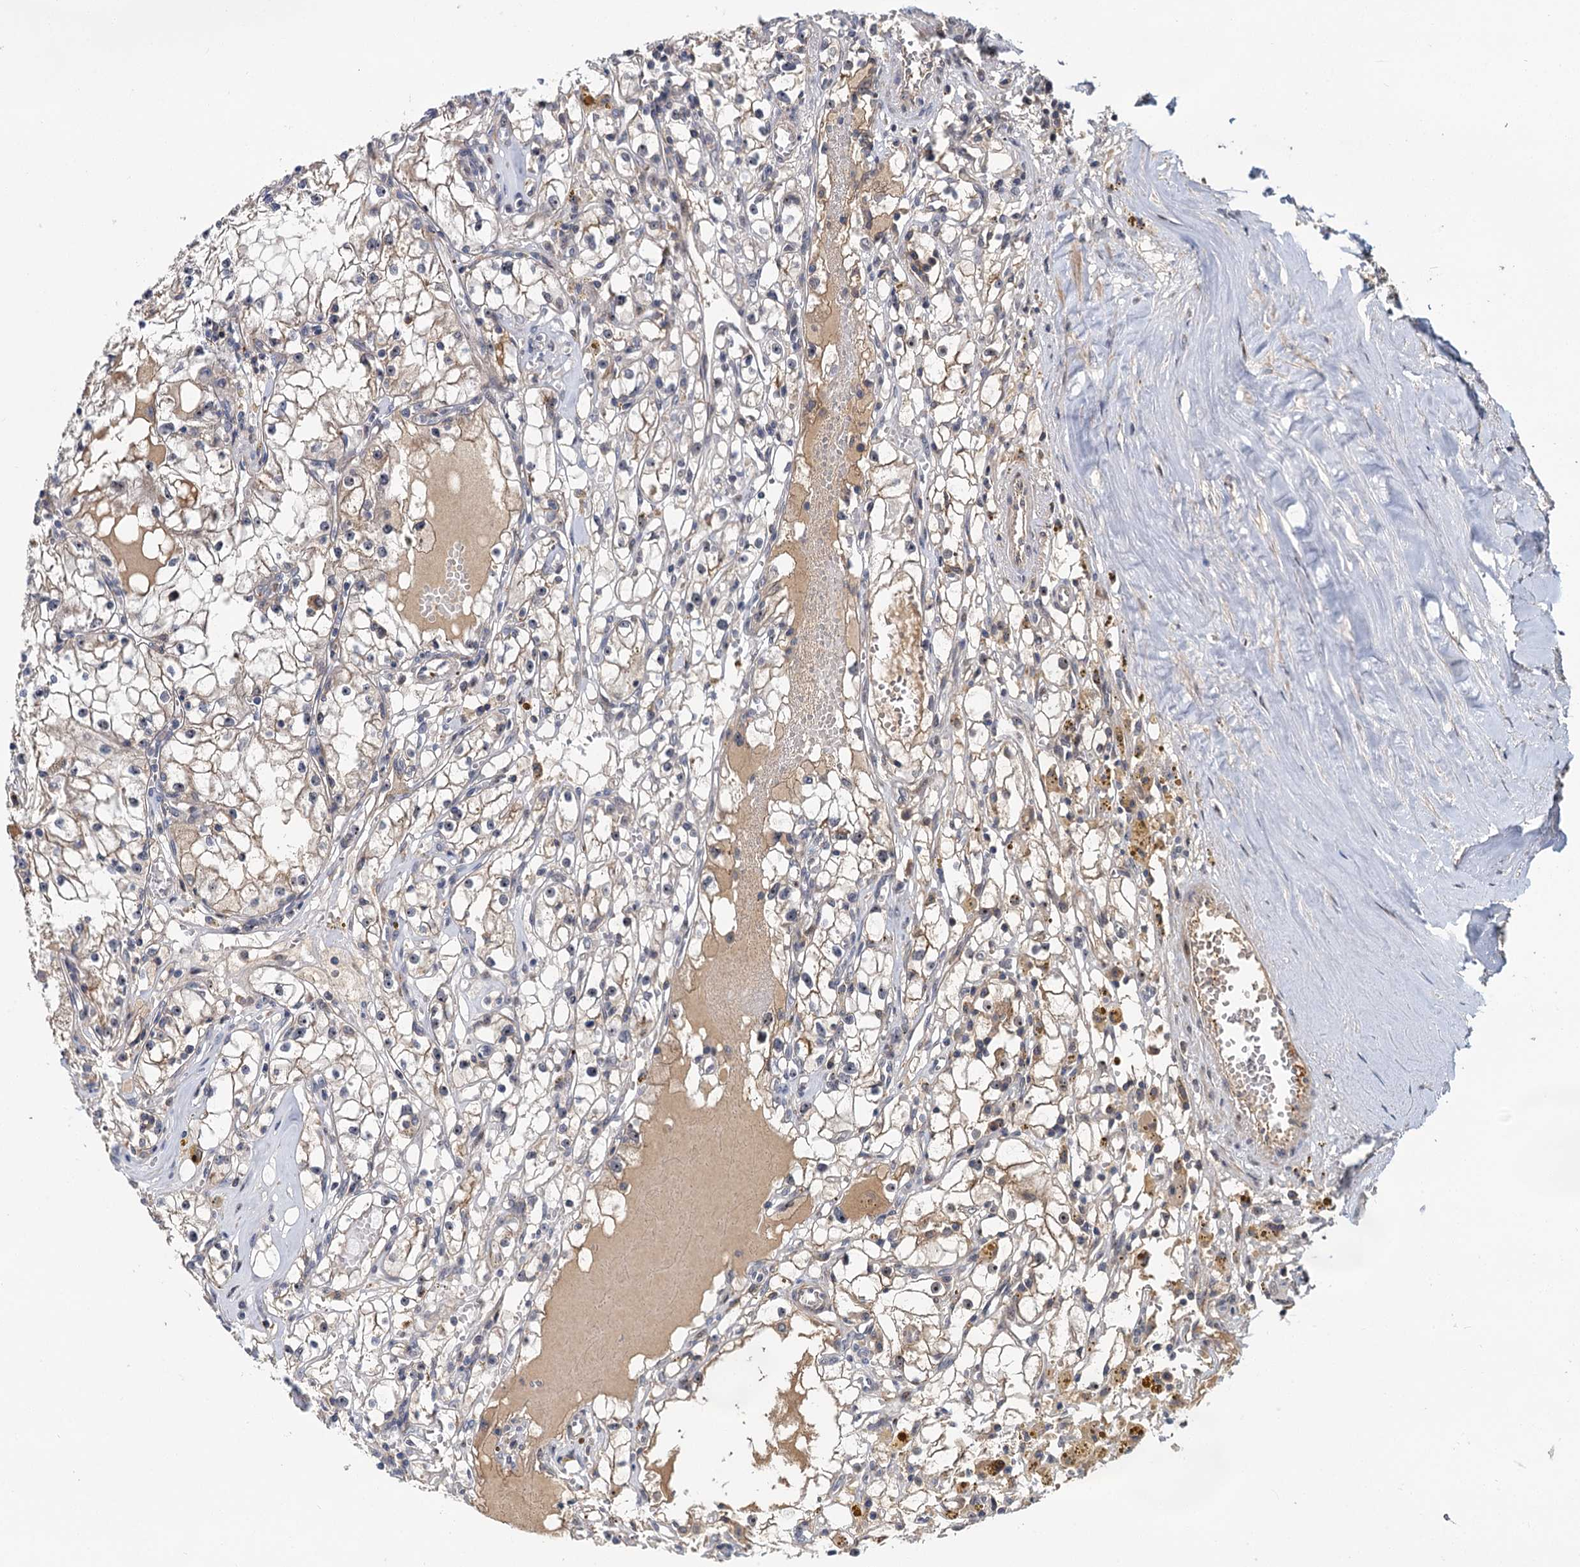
{"staining": {"intensity": "weak", "quantity": "<25%", "location": "cytoplasmic/membranous"}, "tissue": "renal cancer", "cell_type": "Tumor cells", "image_type": "cancer", "snomed": [{"axis": "morphology", "description": "Adenocarcinoma, NOS"}, {"axis": "topography", "description": "Kidney"}], "caption": "The image reveals no staining of tumor cells in renal cancer.", "gene": "MBD6", "patient": {"sex": "male", "age": 56}}